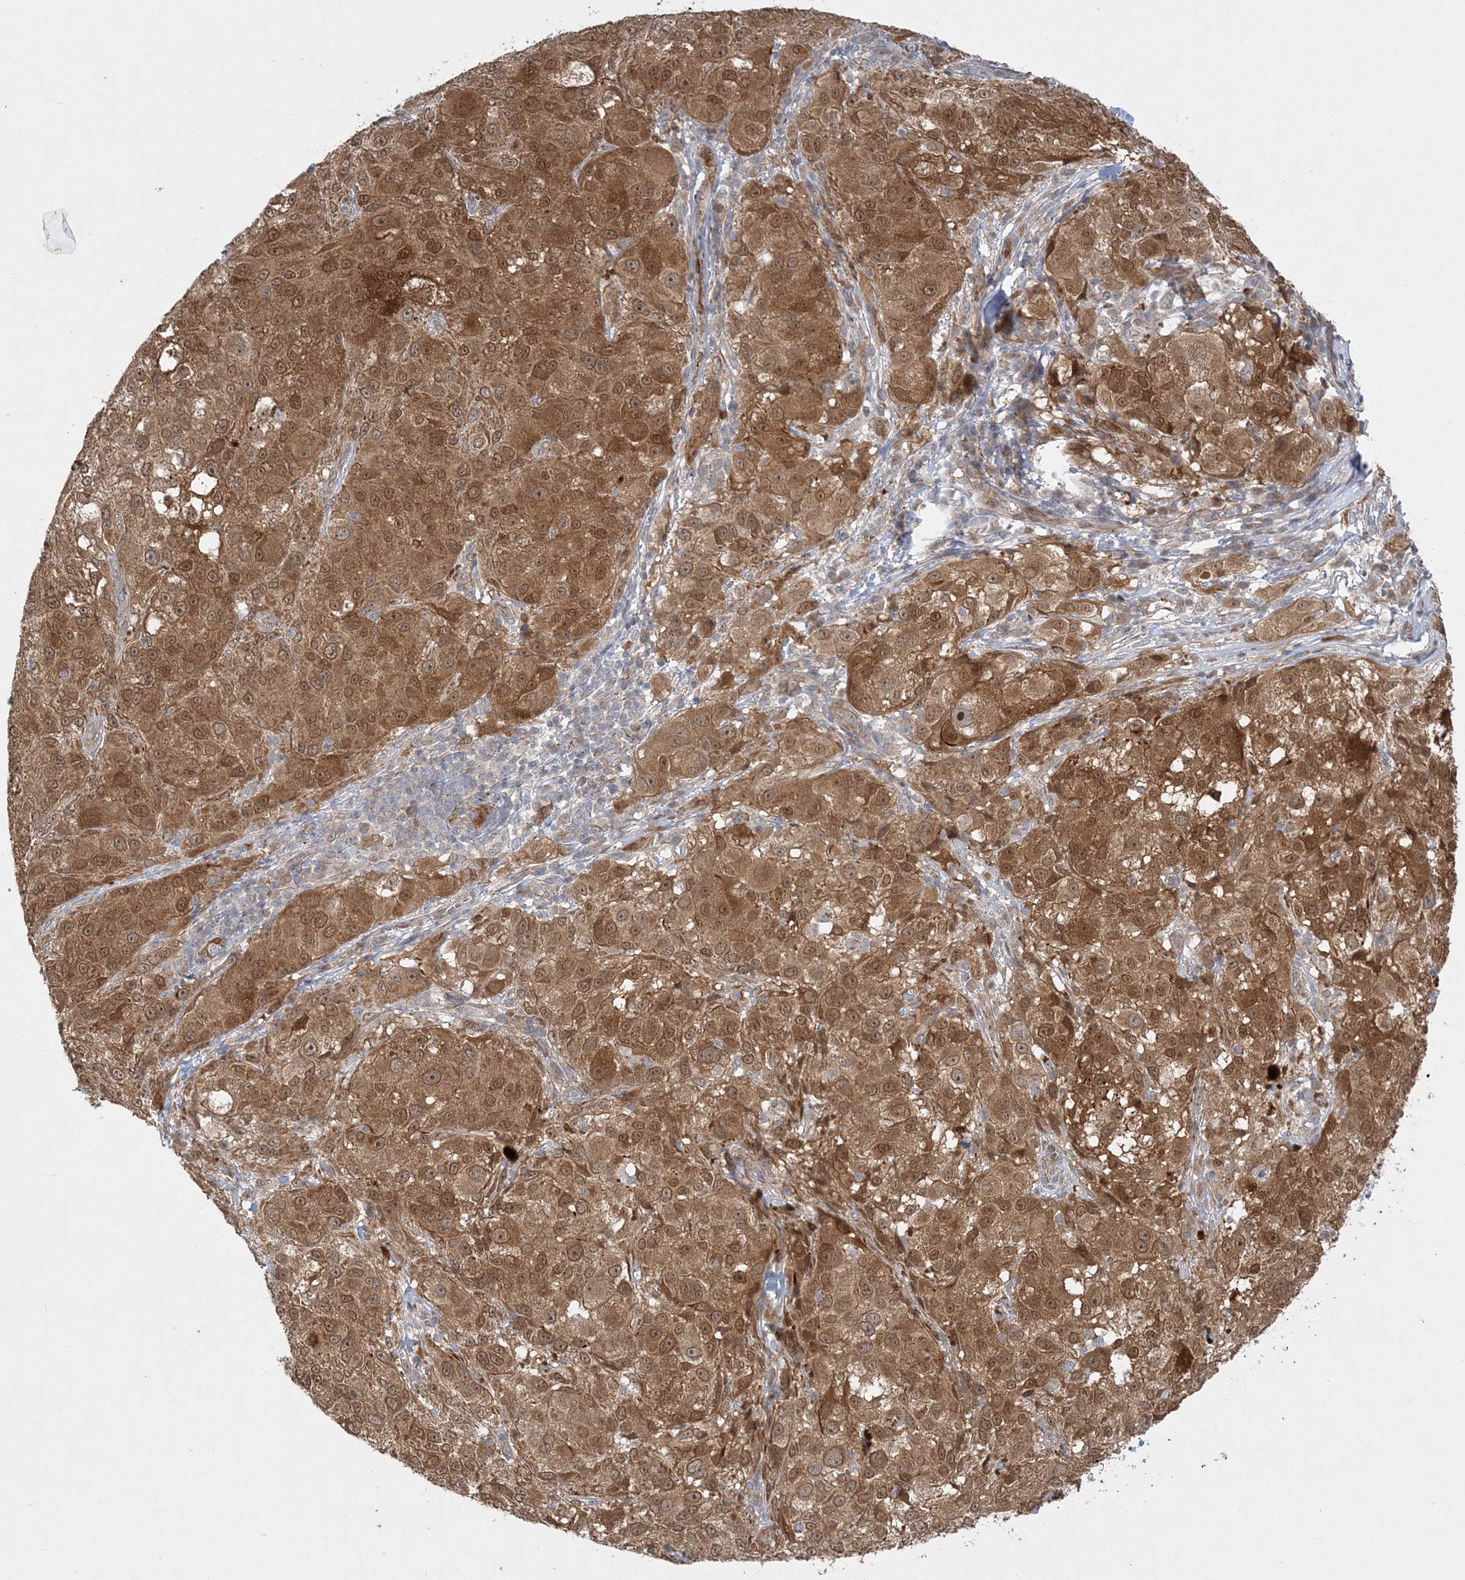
{"staining": {"intensity": "moderate", "quantity": ">75%", "location": "cytoplasmic/membranous,nuclear"}, "tissue": "melanoma", "cell_type": "Tumor cells", "image_type": "cancer", "snomed": [{"axis": "morphology", "description": "Necrosis, NOS"}, {"axis": "morphology", "description": "Malignant melanoma, NOS"}, {"axis": "topography", "description": "Skin"}], "caption": "Immunohistochemistry (DAB) staining of malignant melanoma displays moderate cytoplasmic/membranous and nuclear protein staining in about >75% of tumor cells.", "gene": "INPP1", "patient": {"sex": "female", "age": 87}}